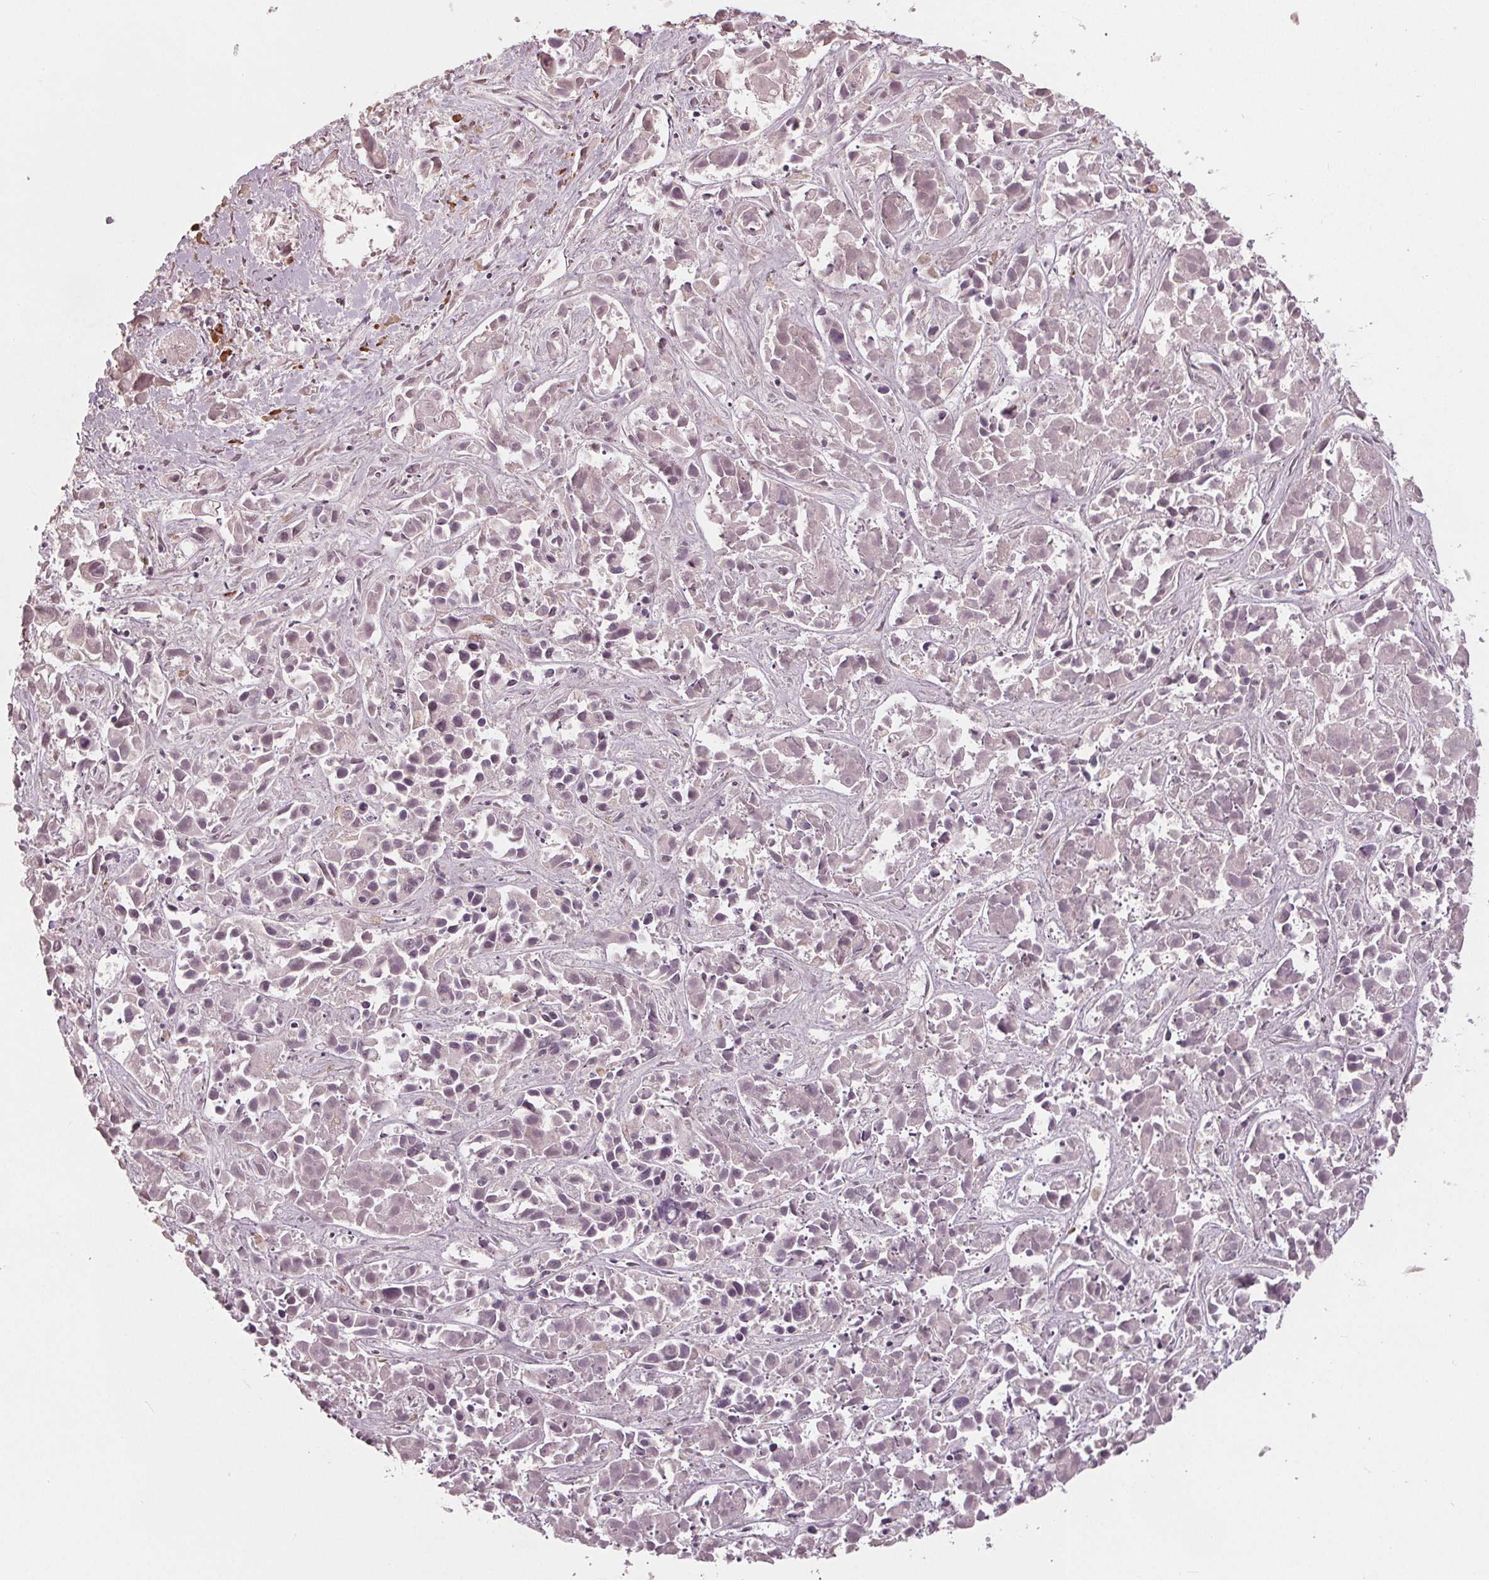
{"staining": {"intensity": "negative", "quantity": "none", "location": "none"}, "tissue": "liver cancer", "cell_type": "Tumor cells", "image_type": "cancer", "snomed": [{"axis": "morphology", "description": "Cholangiocarcinoma"}, {"axis": "topography", "description": "Liver"}], "caption": "DAB immunohistochemical staining of liver cancer (cholangiocarcinoma) displays no significant expression in tumor cells.", "gene": "CXCL16", "patient": {"sex": "female", "age": 81}}